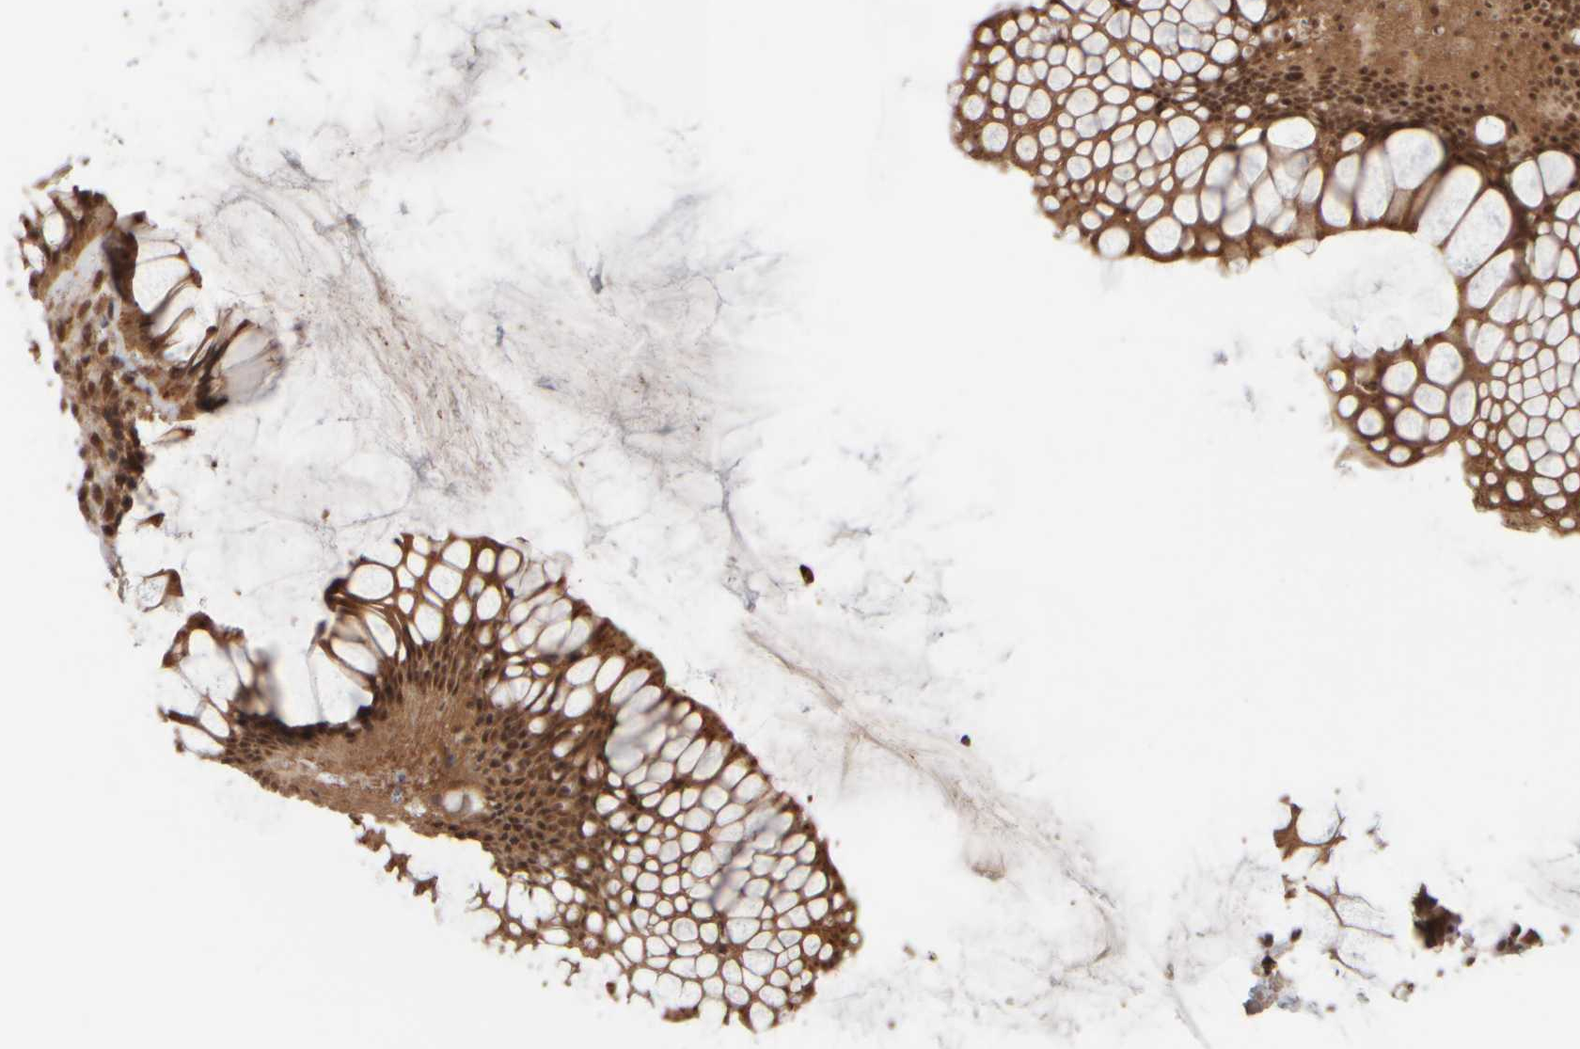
{"staining": {"intensity": "moderate", "quantity": ">75%", "location": "cytoplasmic/membranous,nuclear"}, "tissue": "rectum", "cell_type": "Glandular cells", "image_type": "normal", "snomed": [{"axis": "morphology", "description": "Normal tissue, NOS"}, {"axis": "topography", "description": "Rectum"}], "caption": "Protein expression analysis of unremarkable human rectum reveals moderate cytoplasmic/membranous,nuclear positivity in approximately >75% of glandular cells.", "gene": "SYNRG", "patient": {"sex": "male", "age": 51}}